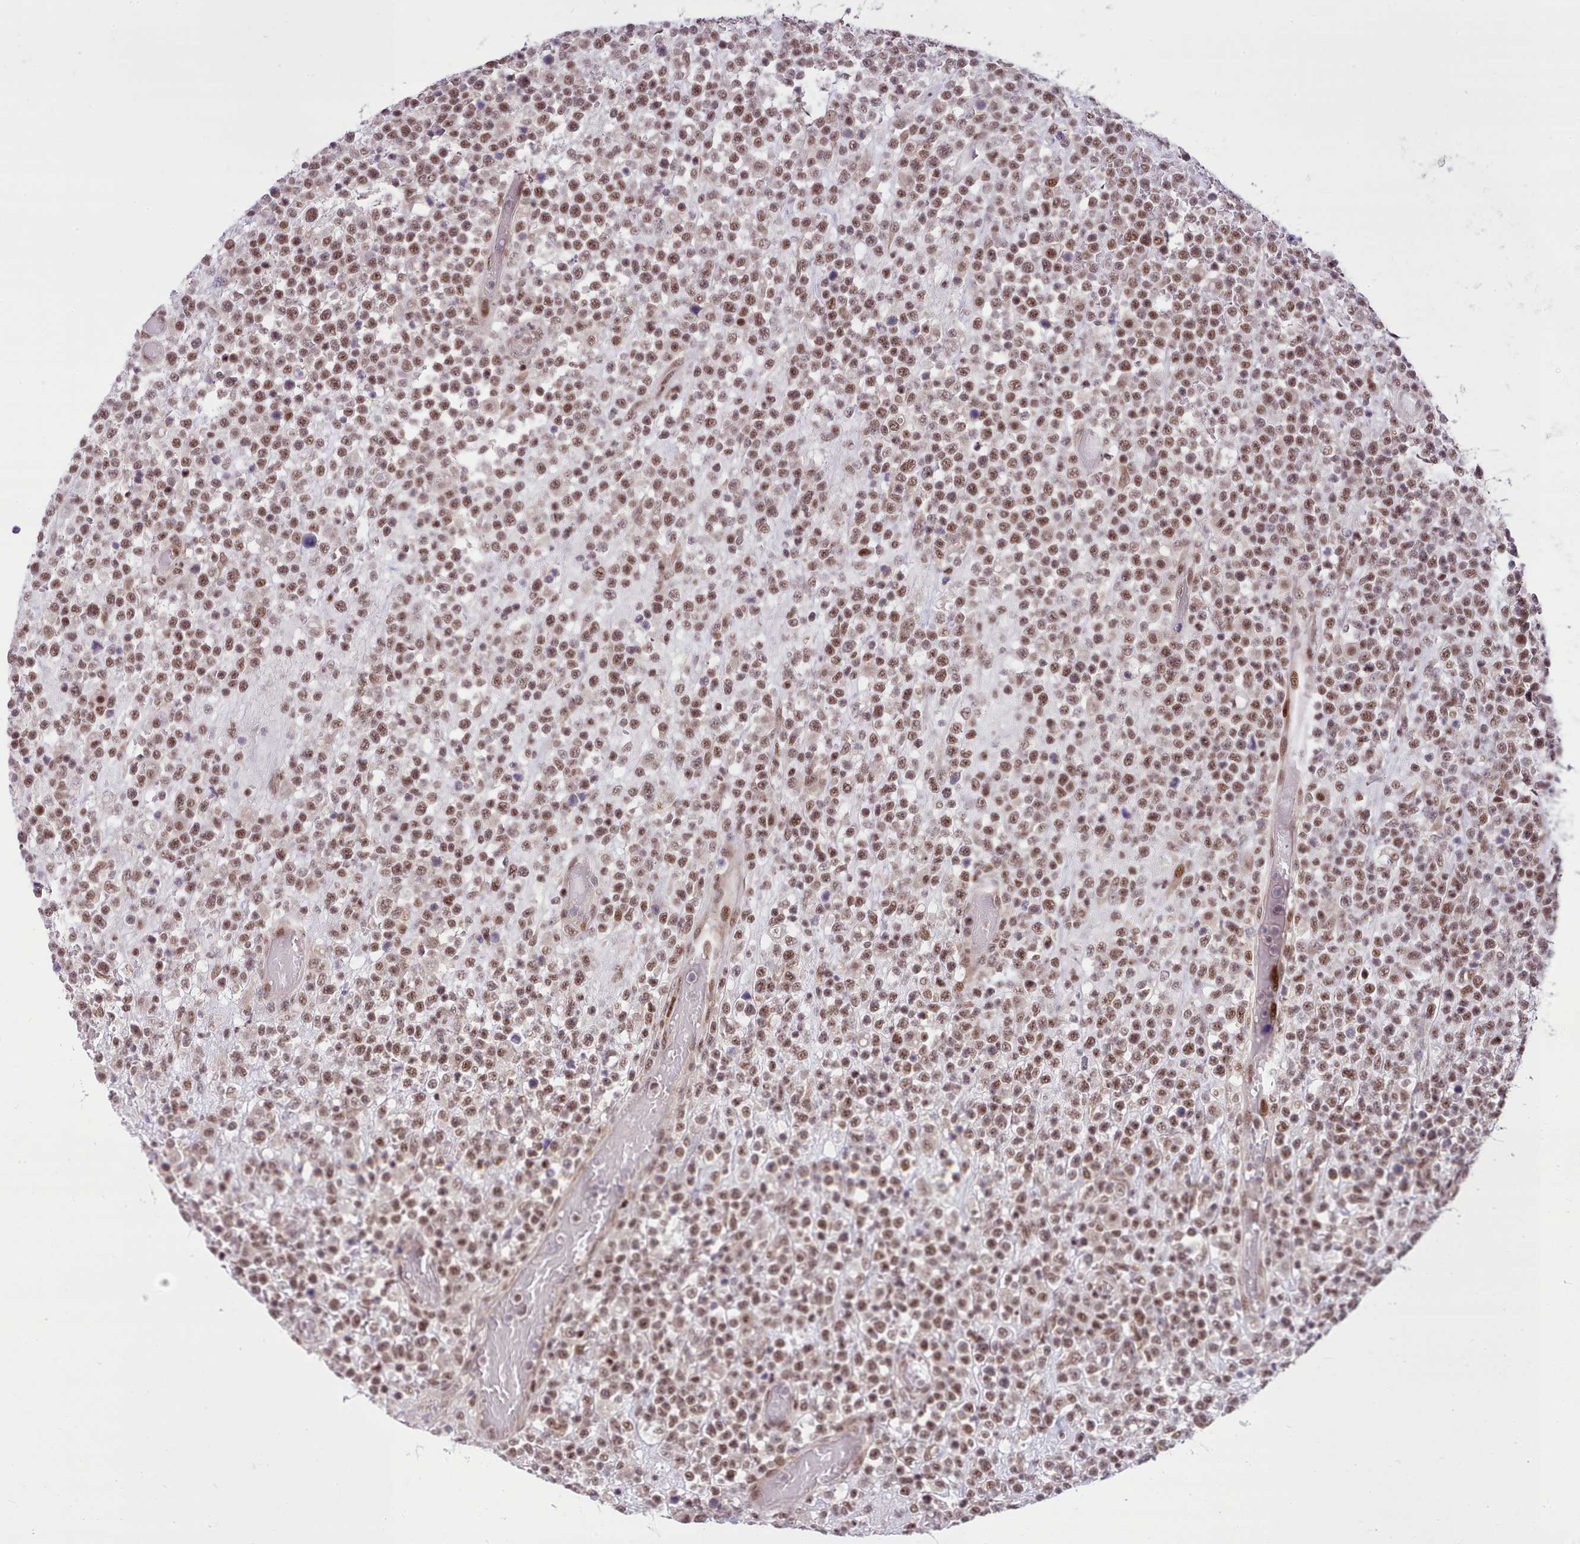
{"staining": {"intensity": "moderate", "quantity": ">75%", "location": "nuclear"}, "tissue": "lymphoma", "cell_type": "Tumor cells", "image_type": "cancer", "snomed": [{"axis": "morphology", "description": "Malignant lymphoma, non-Hodgkin's type, High grade"}, {"axis": "topography", "description": "Colon"}], "caption": "High-grade malignant lymphoma, non-Hodgkin's type stained with a protein marker demonstrates moderate staining in tumor cells.", "gene": "HOXB7", "patient": {"sex": "female", "age": 53}}